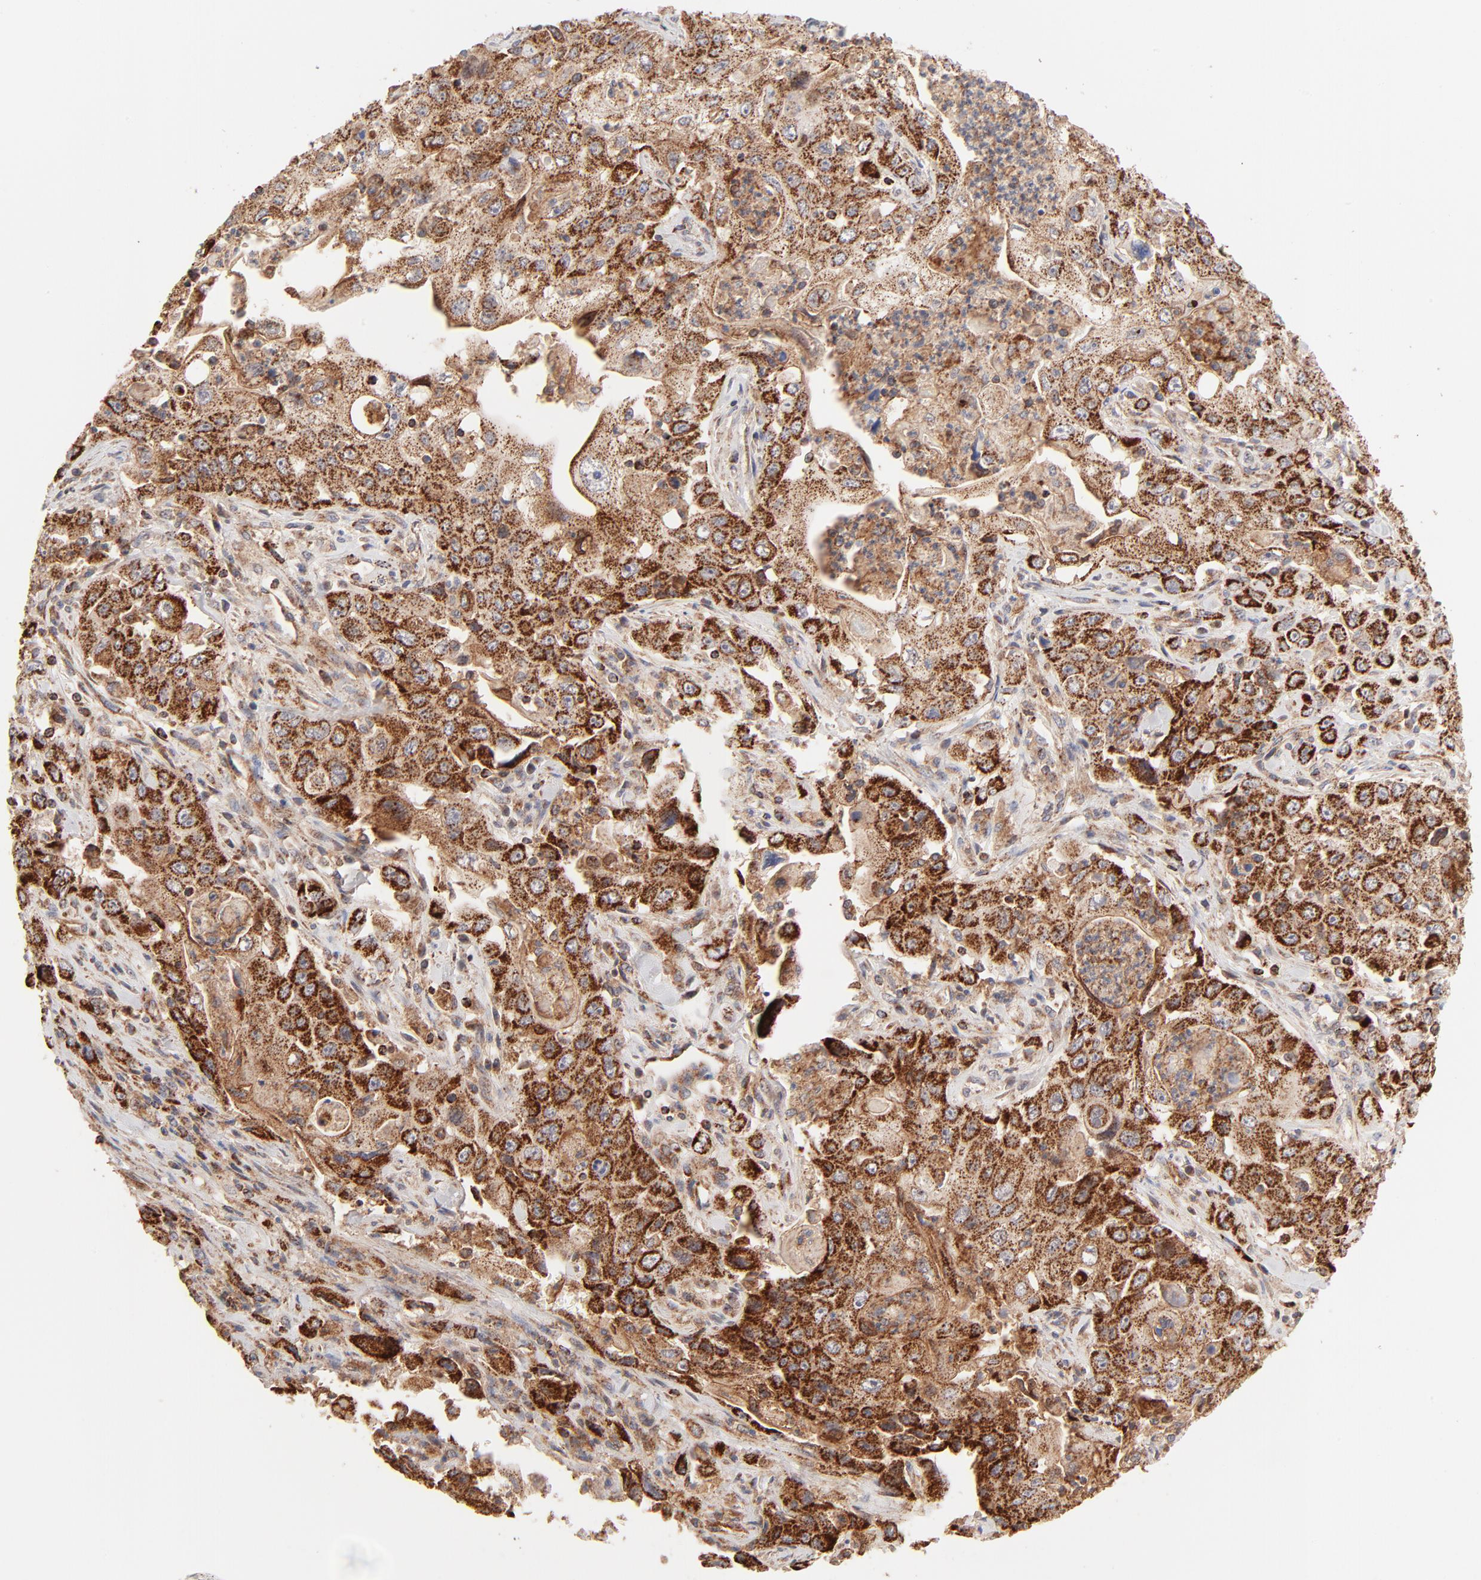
{"staining": {"intensity": "strong", "quantity": ">75%", "location": "cytoplasmic/membranous"}, "tissue": "pancreatic cancer", "cell_type": "Tumor cells", "image_type": "cancer", "snomed": [{"axis": "morphology", "description": "Adenocarcinoma, NOS"}, {"axis": "topography", "description": "Pancreas"}], "caption": "The immunohistochemical stain highlights strong cytoplasmic/membranous expression in tumor cells of pancreatic adenocarcinoma tissue.", "gene": "CSPG4", "patient": {"sex": "male", "age": 70}}